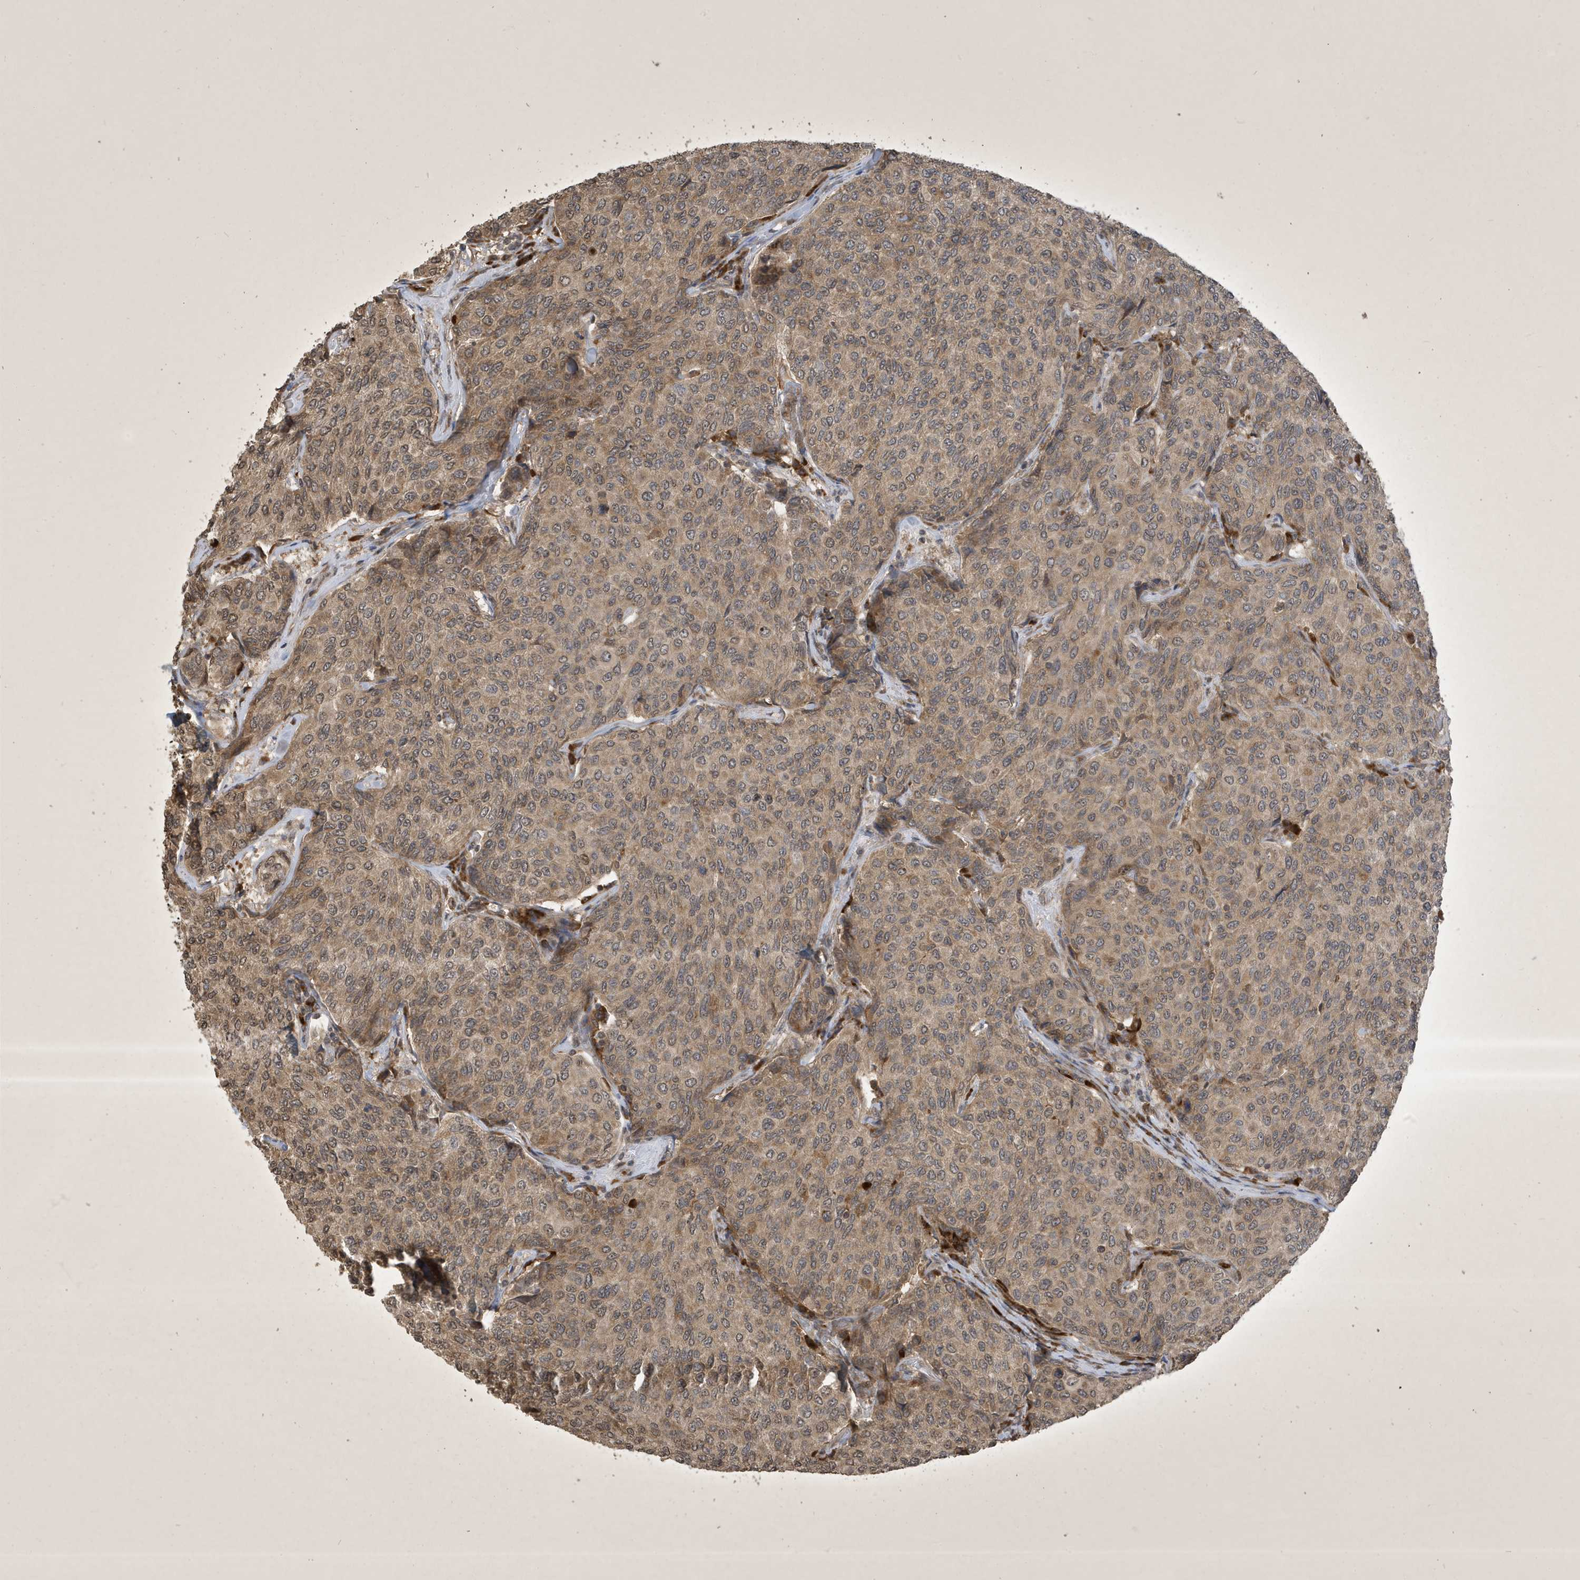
{"staining": {"intensity": "weak", "quantity": ">75%", "location": "cytoplasmic/membranous"}, "tissue": "breast cancer", "cell_type": "Tumor cells", "image_type": "cancer", "snomed": [{"axis": "morphology", "description": "Duct carcinoma"}, {"axis": "topography", "description": "Breast"}], "caption": "Approximately >75% of tumor cells in intraductal carcinoma (breast) demonstrate weak cytoplasmic/membranous protein staining as visualized by brown immunohistochemical staining.", "gene": "STX10", "patient": {"sex": "female", "age": 55}}